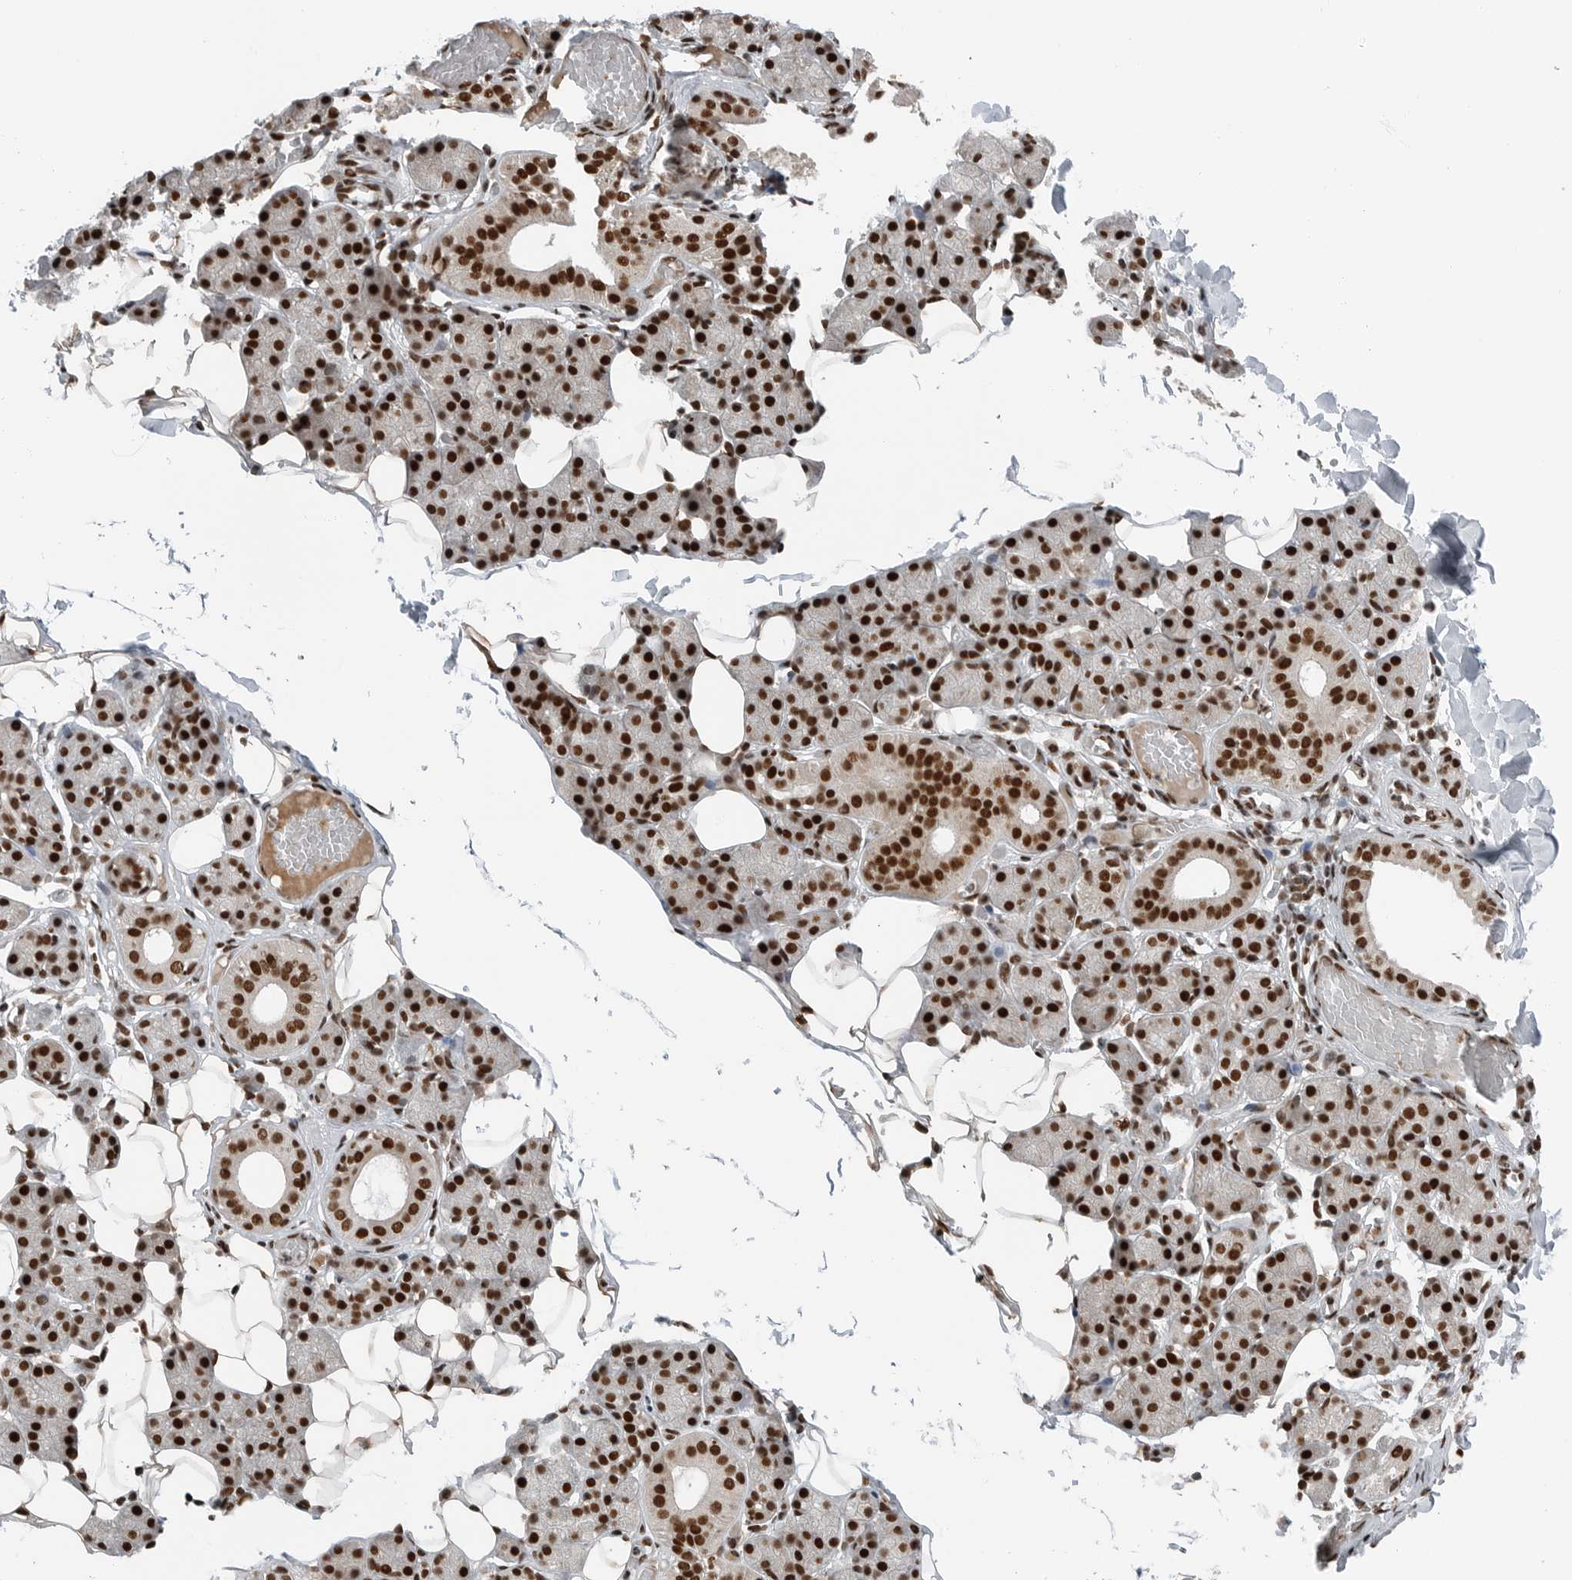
{"staining": {"intensity": "strong", "quantity": ">75%", "location": "nuclear"}, "tissue": "salivary gland", "cell_type": "Glandular cells", "image_type": "normal", "snomed": [{"axis": "morphology", "description": "Normal tissue, NOS"}, {"axis": "topography", "description": "Salivary gland"}], "caption": "A histopathology image of salivary gland stained for a protein displays strong nuclear brown staining in glandular cells.", "gene": "BLZF1", "patient": {"sex": "female", "age": 33}}